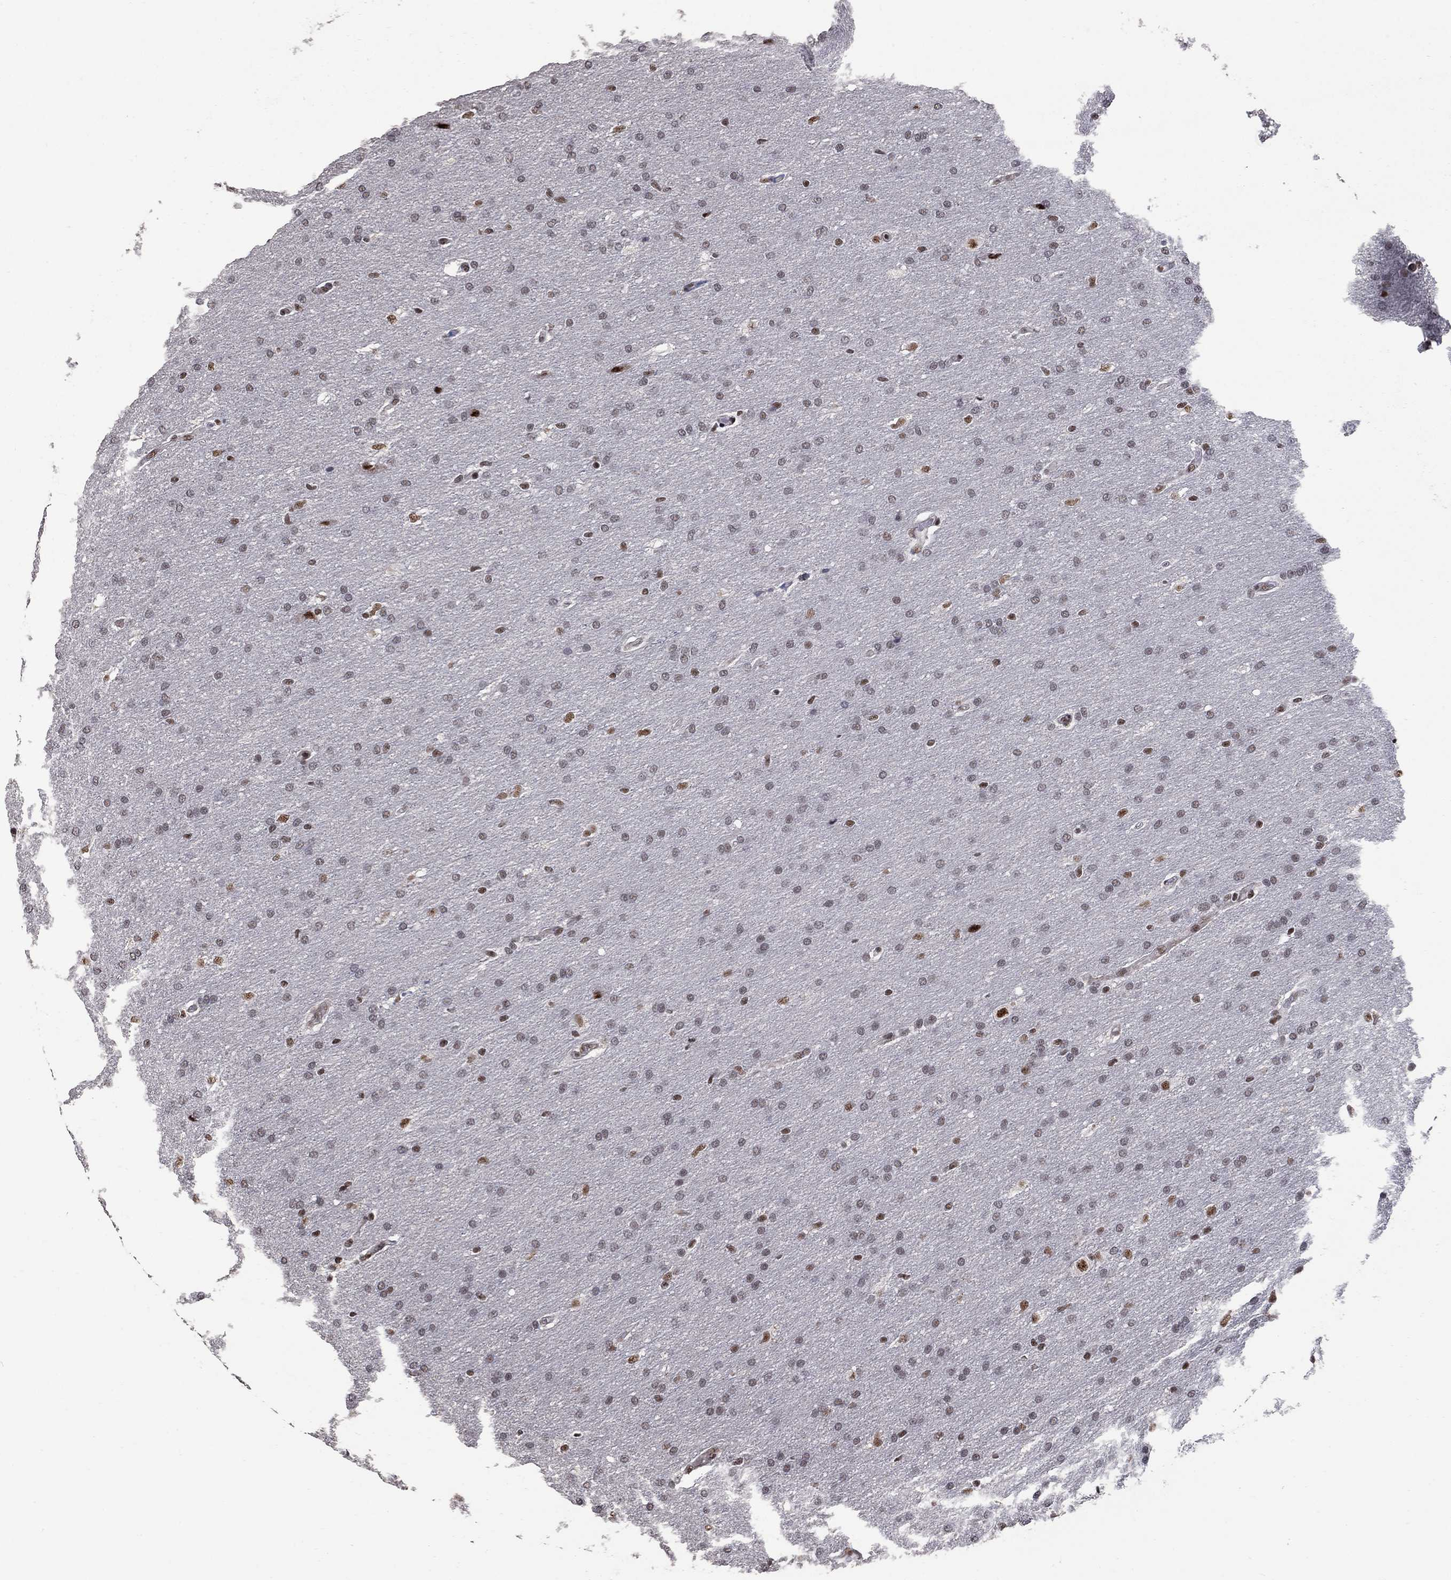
{"staining": {"intensity": "strong", "quantity": "<25%", "location": "nuclear"}, "tissue": "glioma", "cell_type": "Tumor cells", "image_type": "cancer", "snomed": [{"axis": "morphology", "description": "Glioma, malignant, Low grade"}, {"axis": "topography", "description": "Brain"}], "caption": "Immunohistochemical staining of malignant low-grade glioma exhibits medium levels of strong nuclear protein expression in approximately <25% of tumor cells.", "gene": "PNISR", "patient": {"sex": "female", "age": 37}}